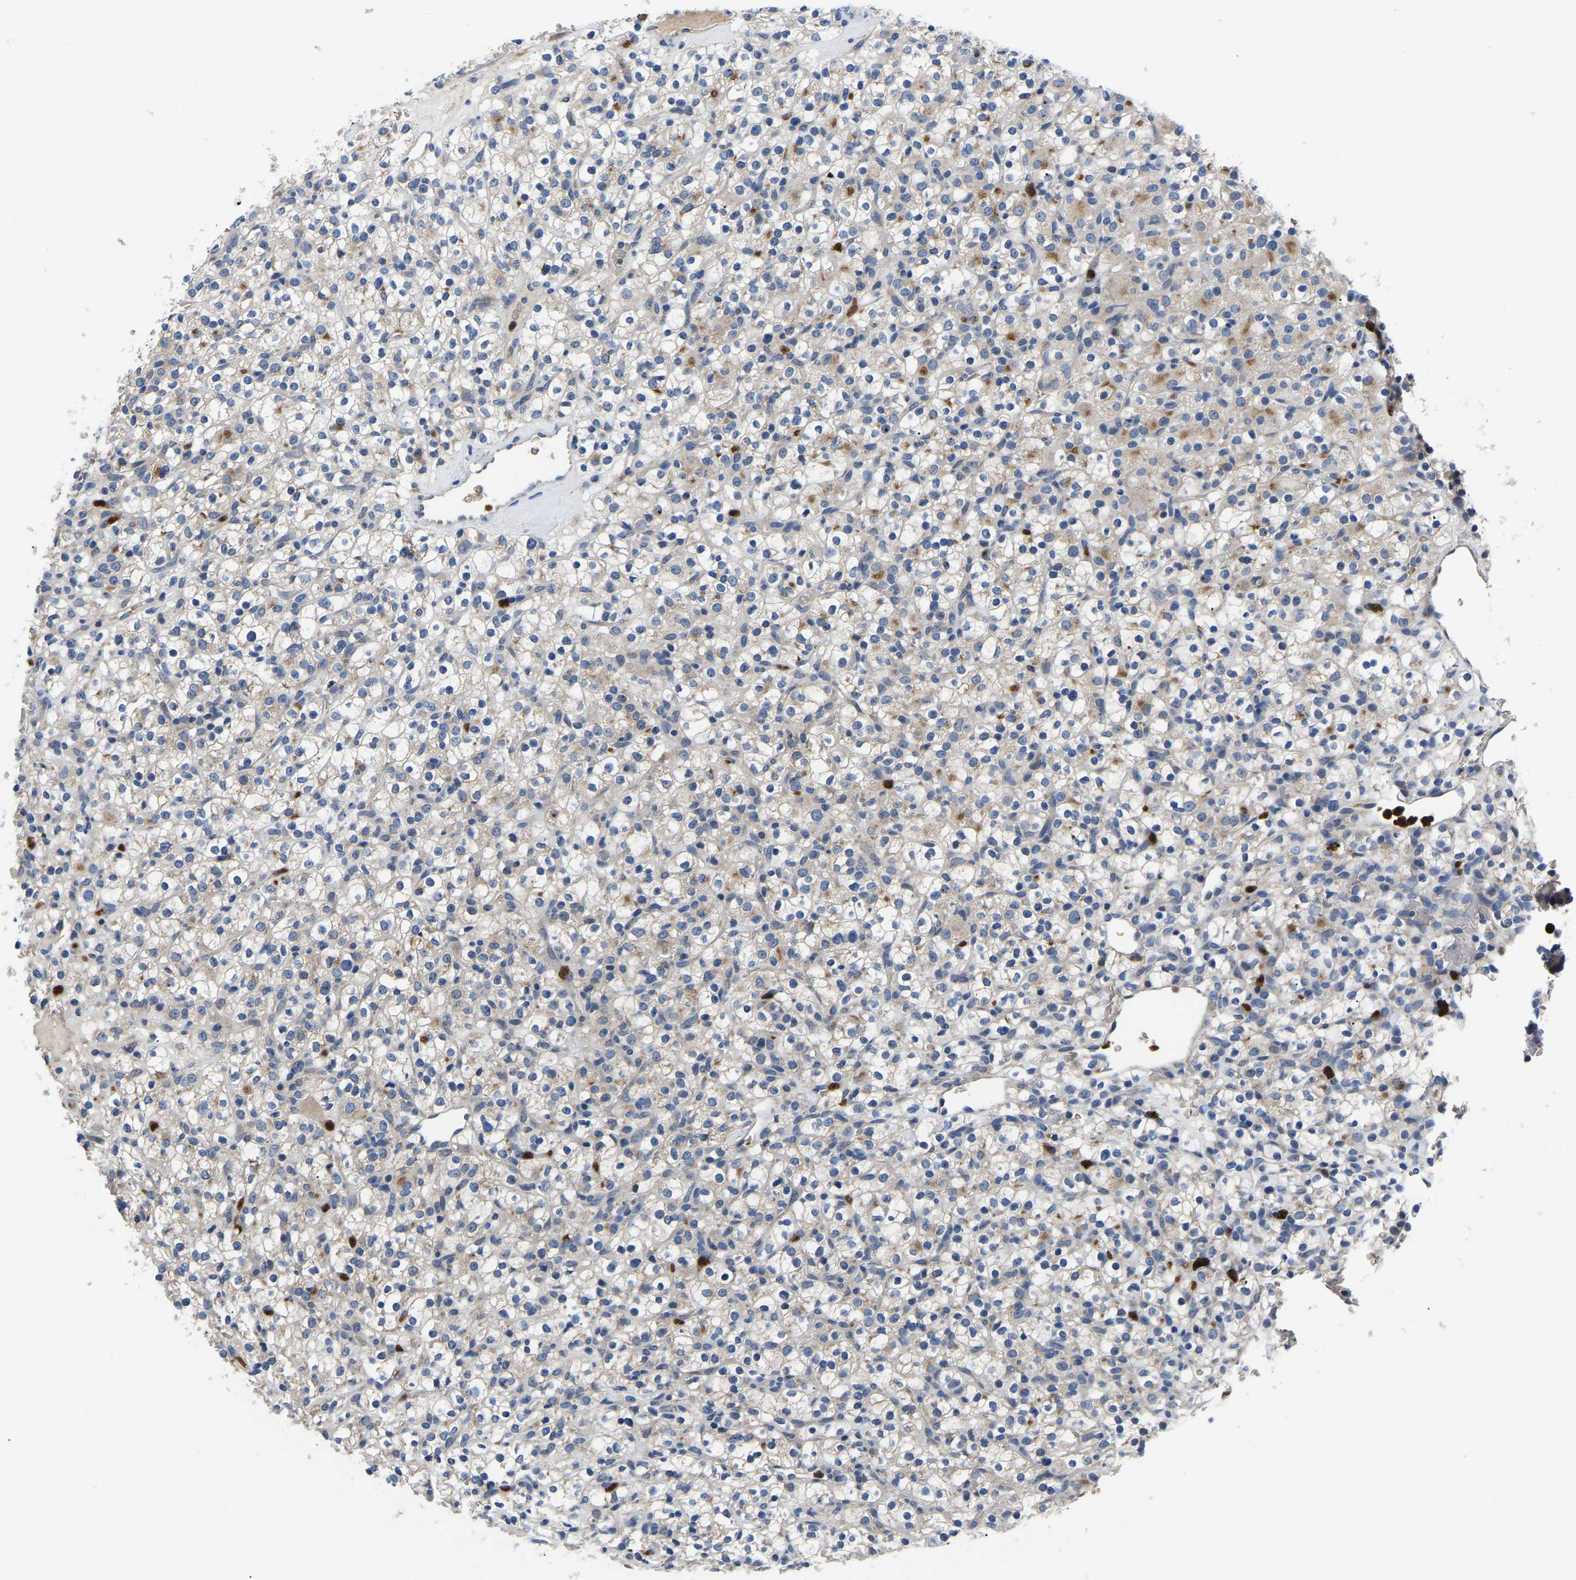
{"staining": {"intensity": "weak", "quantity": "<25%", "location": "cytoplasmic/membranous"}, "tissue": "renal cancer", "cell_type": "Tumor cells", "image_type": "cancer", "snomed": [{"axis": "morphology", "description": "Normal tissue, NOS"}, {"axis": "morphology", "description": "Adenocarcinoma, NOS"}, {"axis": "topography", "description": "Kidney"}], "caption": "IHC histopathology image of neoplastic tissue: human renal adenocarcinoma stained with DAB exhibits no significant protein staining in tumor cells. (DAB IHC visualized using brightfield microscopy, high magnification).", "gene": "TOR1B", "patient": {"sex": "female", "age": 72}}